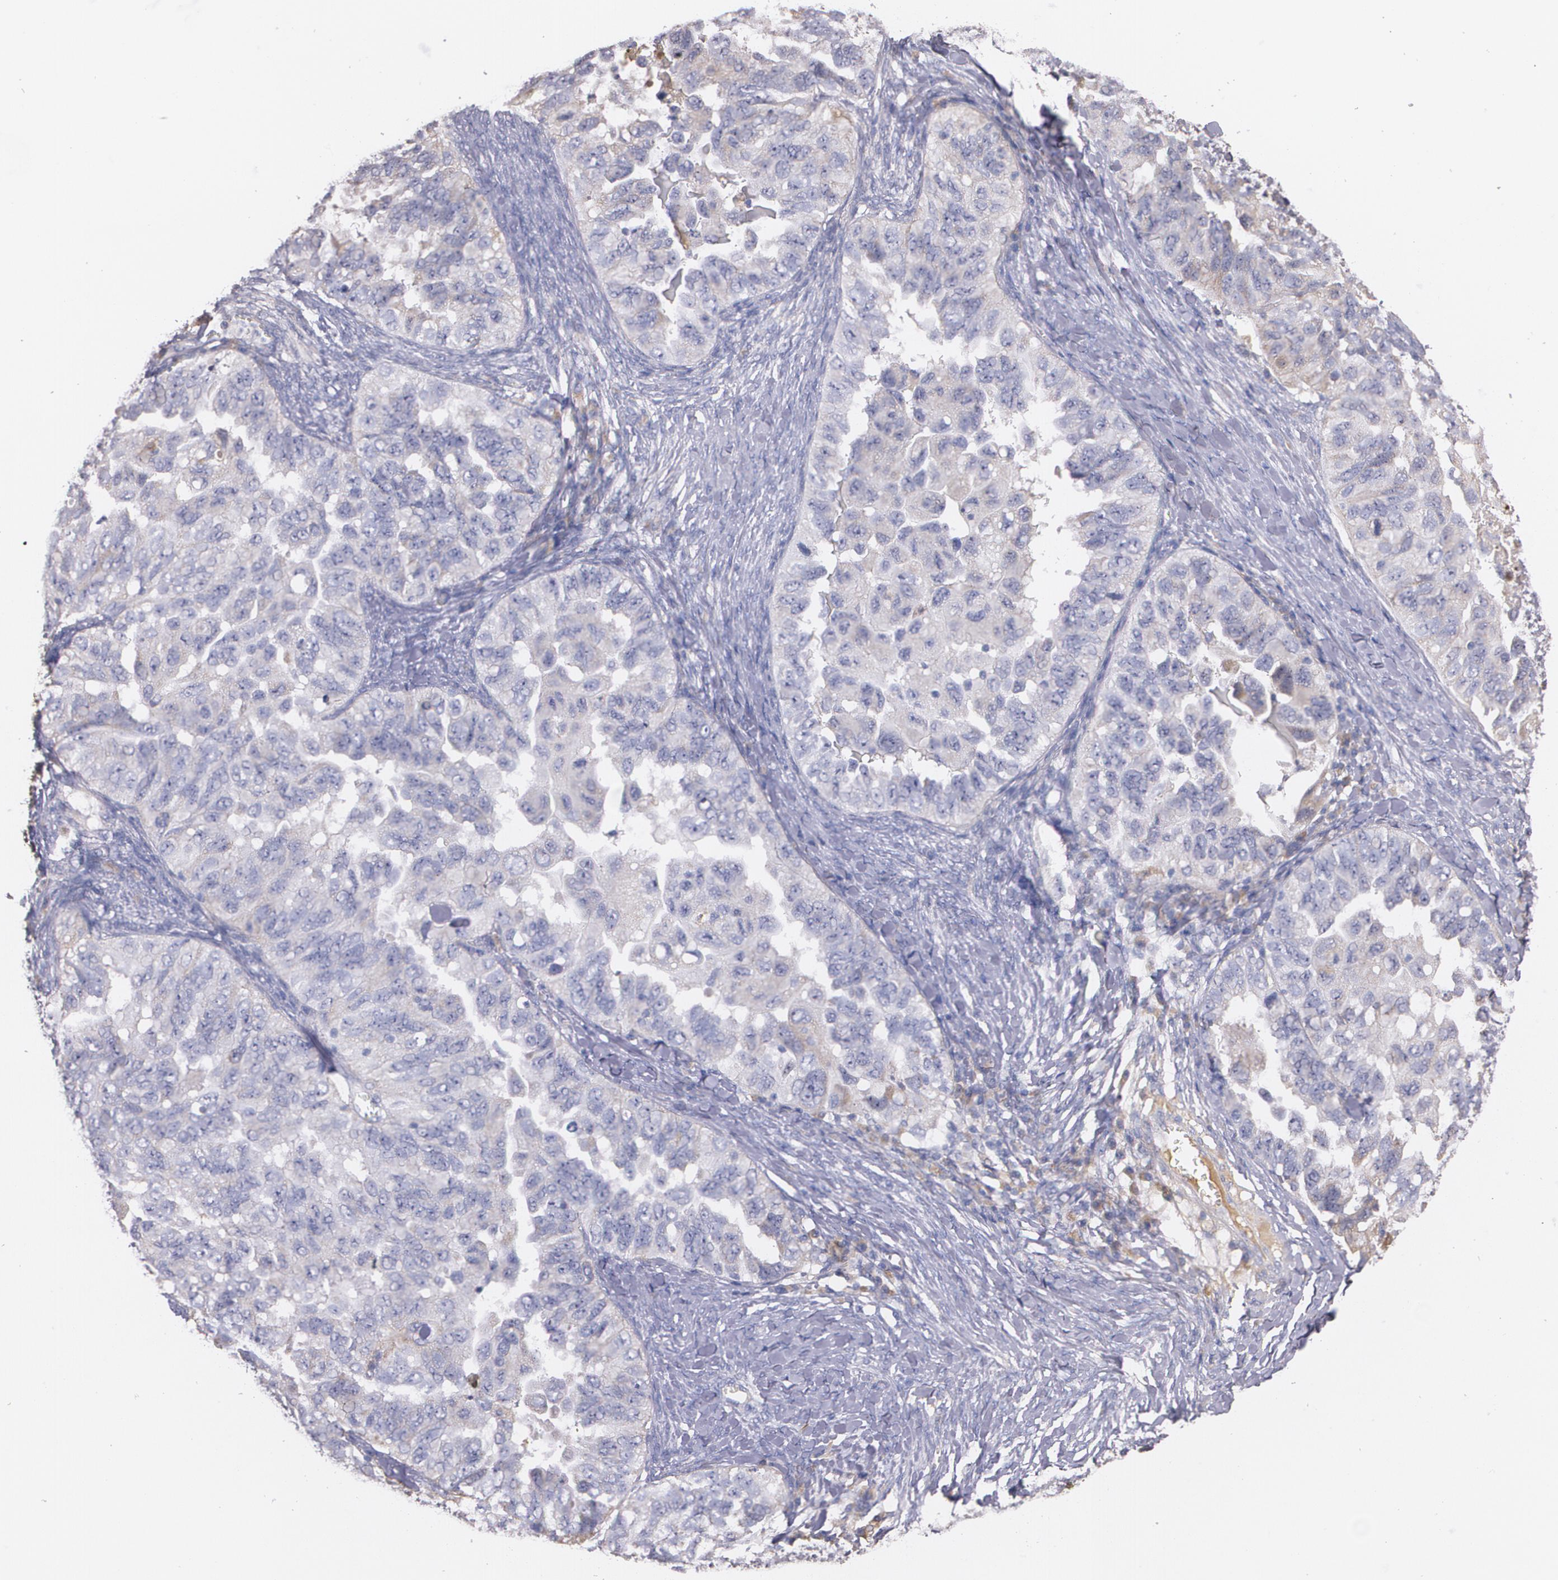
{"staining": {"intensity": "weak", "quantity": "<25%", "location": "cytoplasmic/membranous"}, "tissue": "ovarian cancer", "cell_type": "Tumor cells", "image_type": "cancer", "snomed": [{"axis": "morphology", "description": "Cystadenocarcinoma, serous, NOS"}, {"axis": "topography", "description": "Ovary"}], "caption": "A high-resolution micrograph shows IHC staining of ovarian cancer (serous cystadenocarcinoma), which reveals no significant expression in tumor cells.", "gene": "AMBP", "patient": {"sex": "female", "age": 82}}